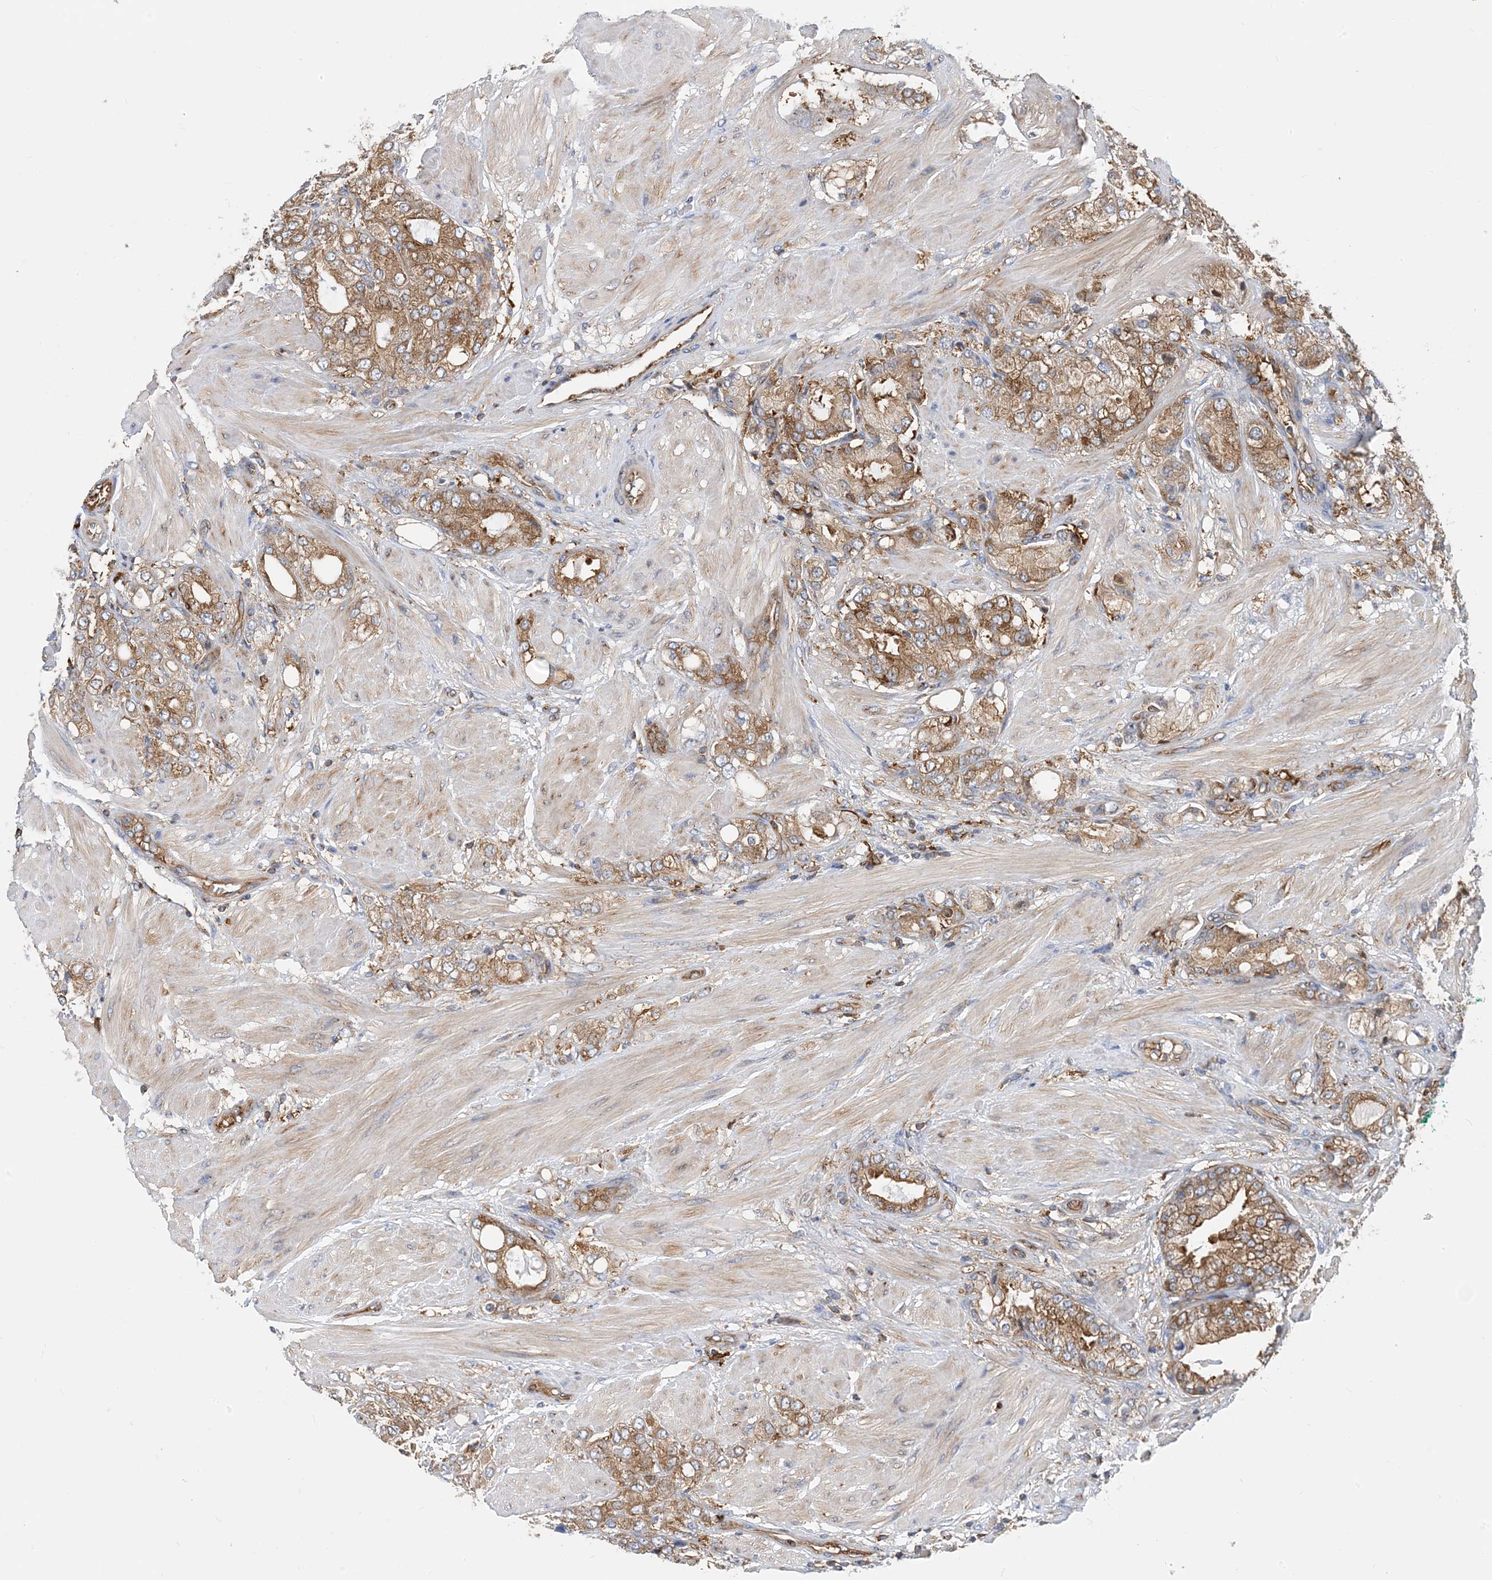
{"staining": {"intensity": "moderate", "quantity": ">75%", "location": "cytoplasmic/membranous"}, "tissue": "prostate cancer", "cell_type": "Tumor cells", "image_type": "cancer", "snomed": [{"axis": "morphology", "description": "Adenocarcinoma, High grade"}, {"axis": "topography", "description": "Prostate"}], "caption": "A brown stain highlights moderate cytoplasmic/membranous staining of a protein in prostate cancer tumor cells.", "gene": "DYNC1LI1", "patient": {"sex": "male", "age": 50}}